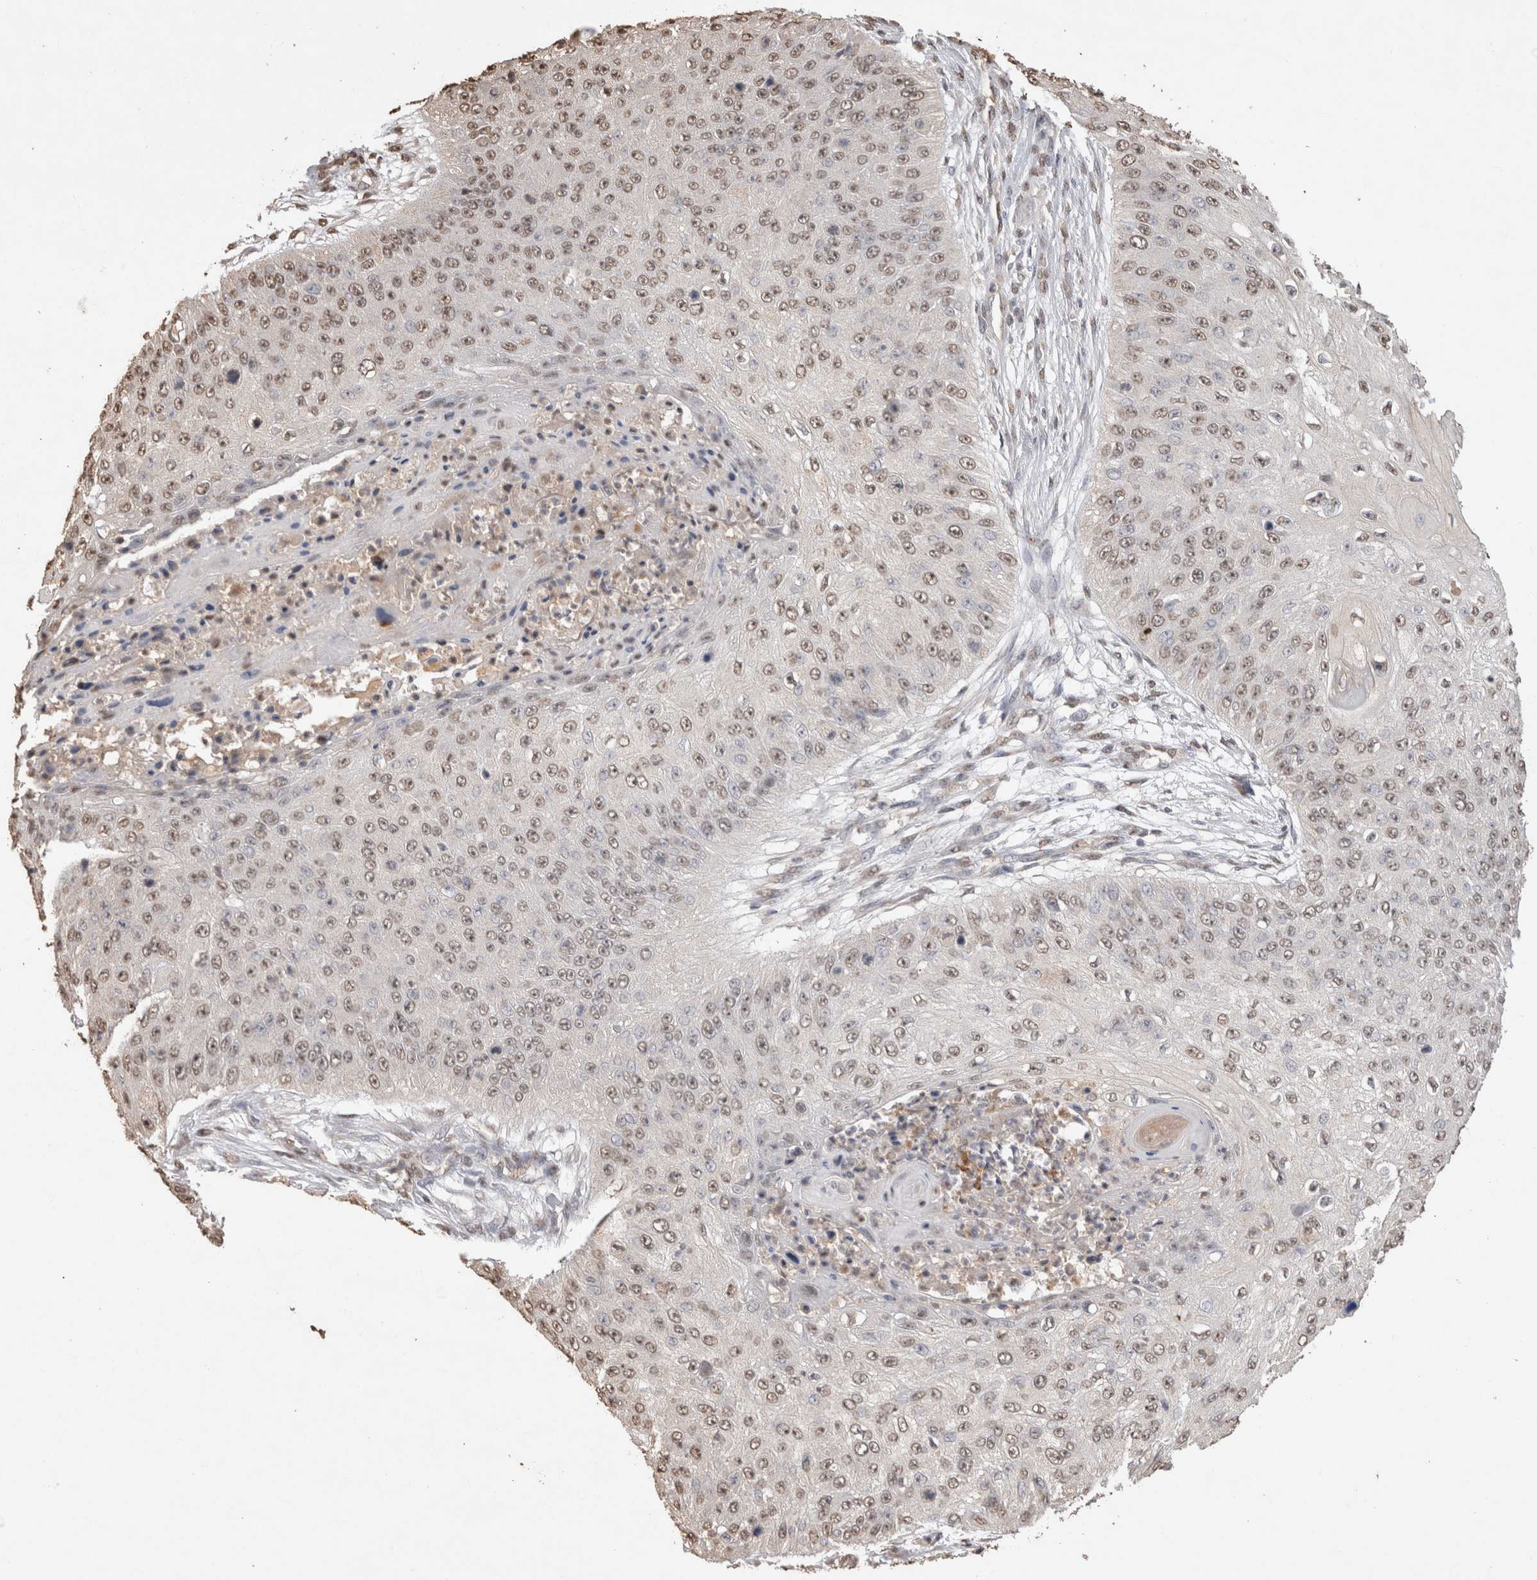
{"staining": {"intensity": "weak", "quantity": ">75%", "location": "nuclear"}, "tissue": "skin cancer", "cell_type": "Tumor cells", "image_type": "cancer", "snomed": [{"axis": "morphology", "description": "Squamous cell carcinoma, NOS"}, {"axis": "topography", "description": "Skin"}], "caption": "Protein expression analysis of human skin cancer reveals weak nuclear expression in about >75% of tumor cells.", "gene": "MLX", "patient": {"sex": "female", "age": 80}}